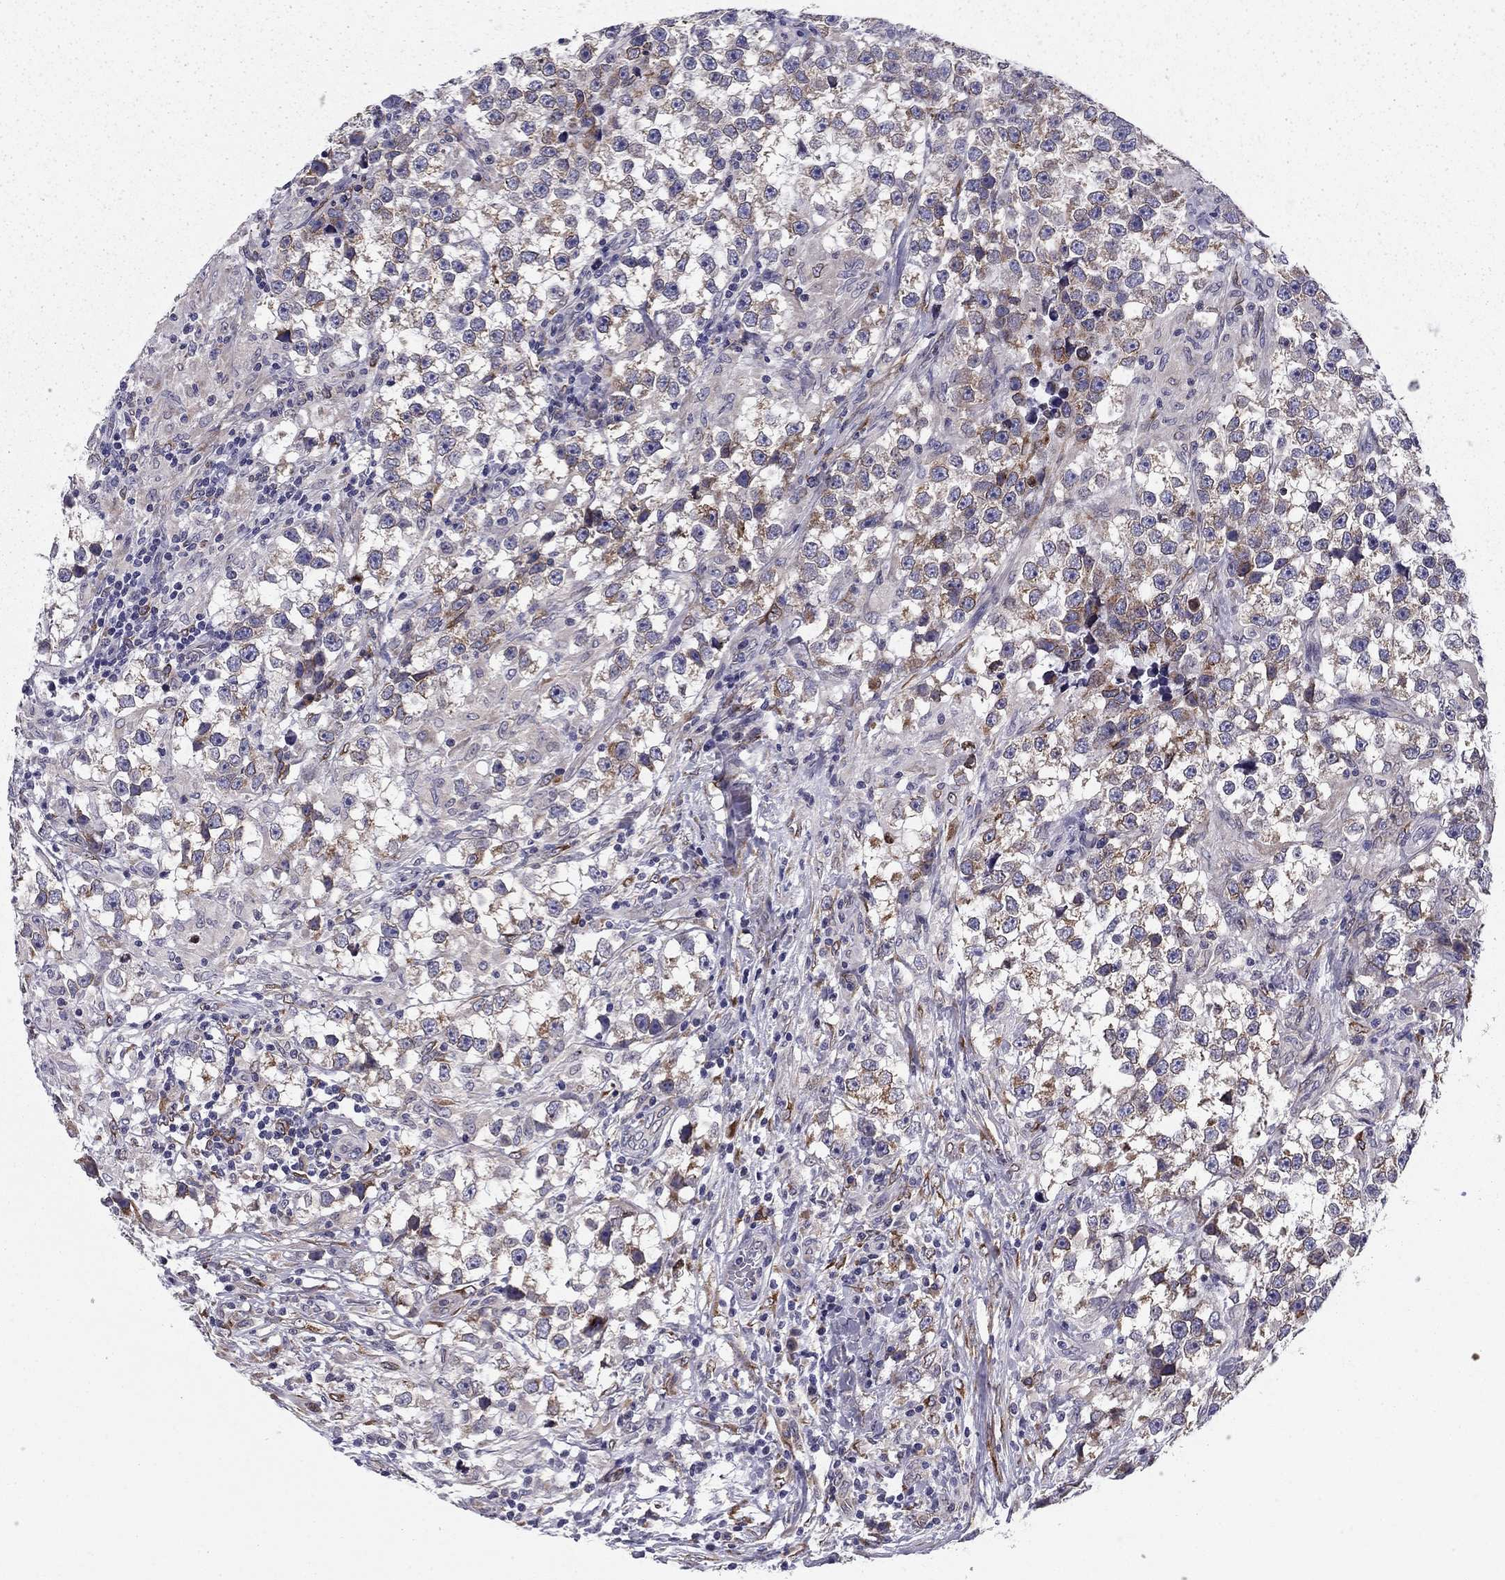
{"staining": {"intensity": "moderate", "quantity": "<25%", "location": "cytoplasmic/membranous"}, "tissue": "testis cancer", "cell_type": "Tumor cells", "image_type": "cancer", "snomed": [{"axis": "morphology", "description": "Seminoma, NOS"}, {"axis": "topography", "description": "Testis"}], "caption": "Testis cancer (seminoma) stained with DAB immunohistochemistry (IHC) shows low levels of moderate cytoplasmic/membranous staining in approximately <25% of tumor cells. (Brightfield microscopy of DAB IHC at high magnification).", "gene": "TMED3", "patient": {"sex": "male", "age": 46}}